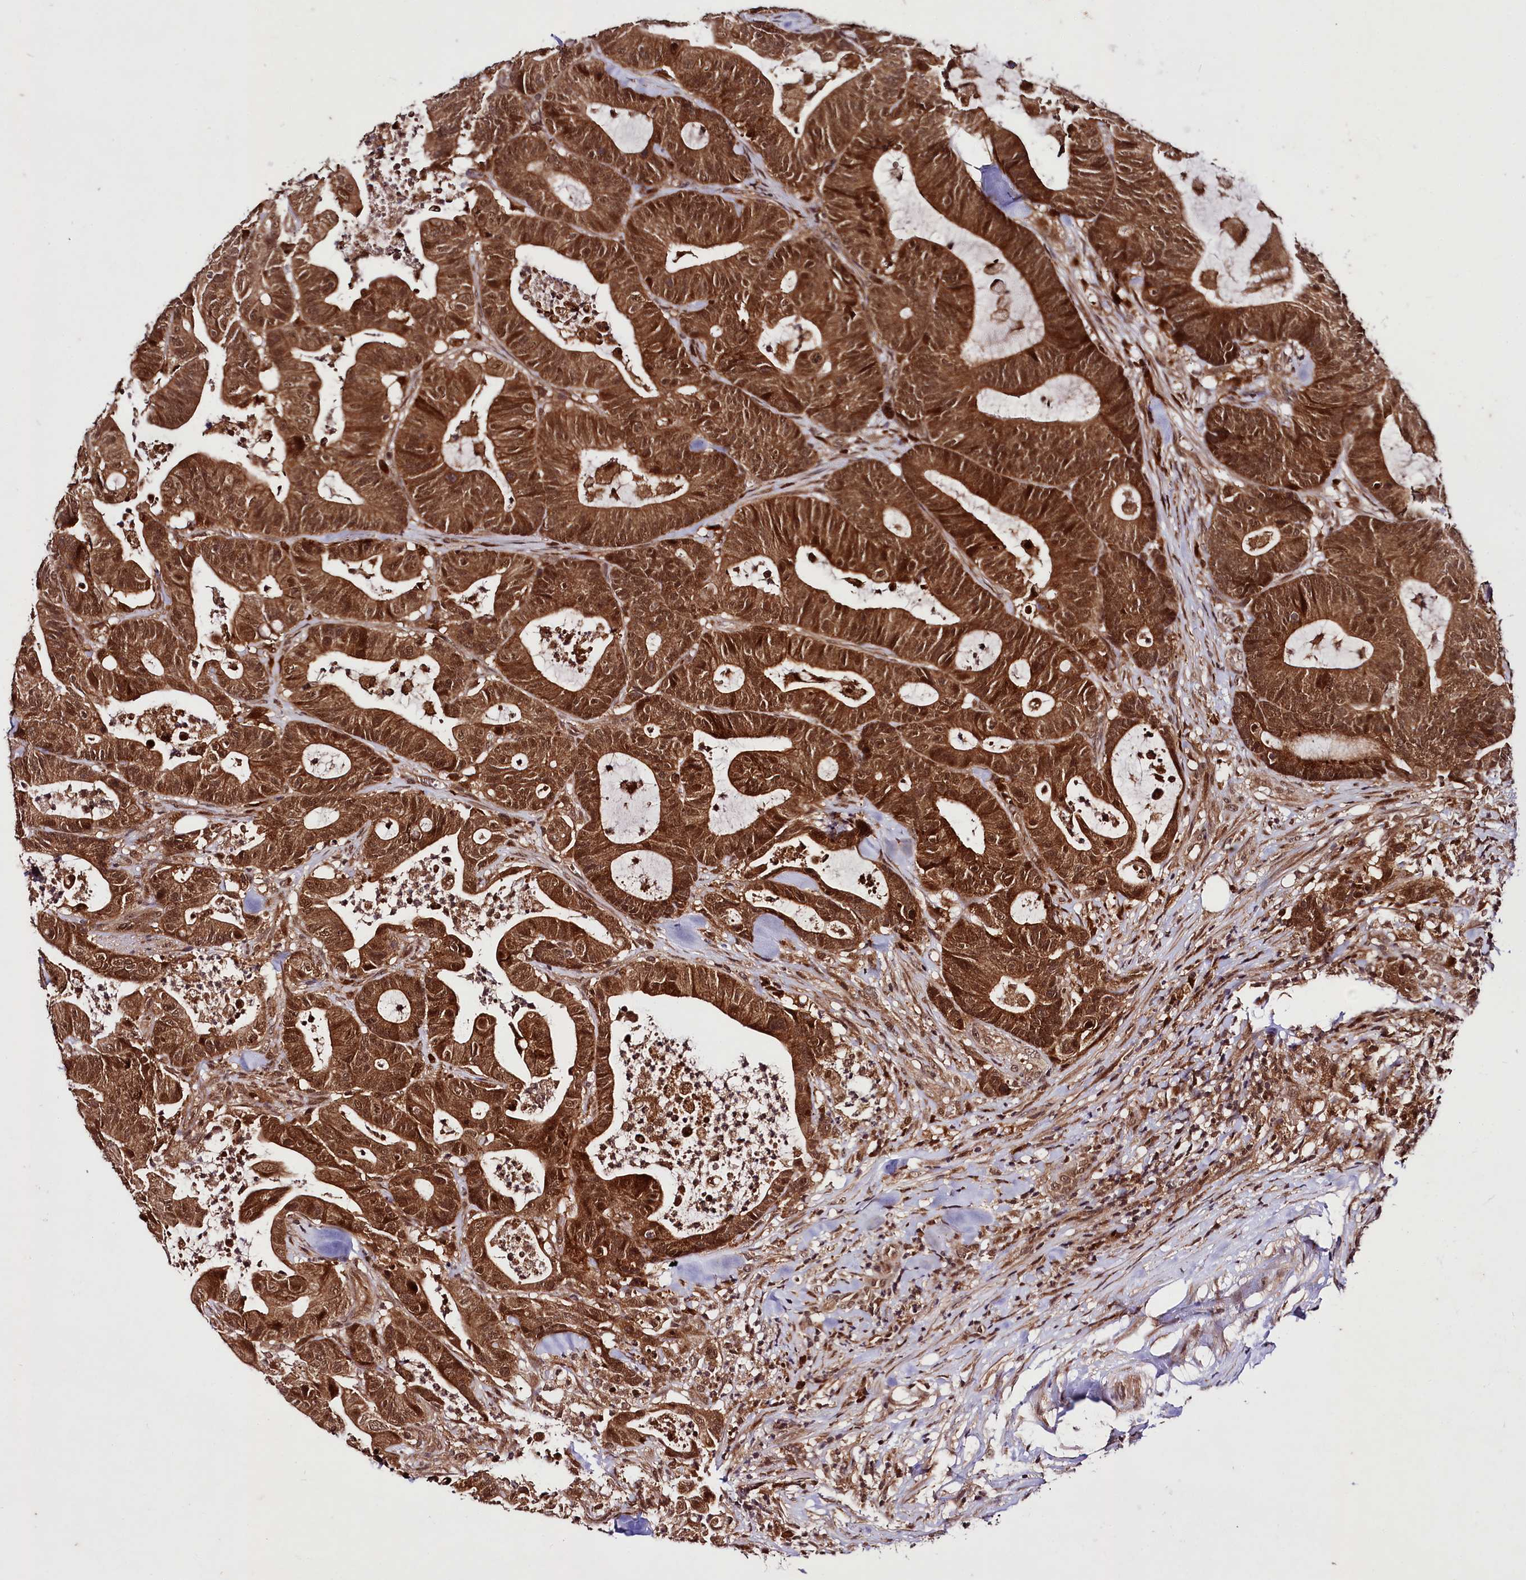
{"staining": {"intensity": "strong", "quantity": ">75%", "location": "cytoplasmic/membranous,nuclear"}, "tissue": "colorectal cancer", "cell_type": "Tumor cells", "image_type": "cancer", "snomed": [{"axis": "morphology", "description": "Adenocarcinoma, NOS"}, {"axis": "topography", "description": "Colon"}], "caption": "Adenocarcinoma (colorectal) stained with DAB IHC exhibits high levels of strong cytoplasmic/membranous and nuclear positivity in about >75% of tumor cells. (brown staining indicates protein expression, while blue staining denotes nuclei).", "gene": "UBE3A", "patient": {"sex": "female", "age": 84}}